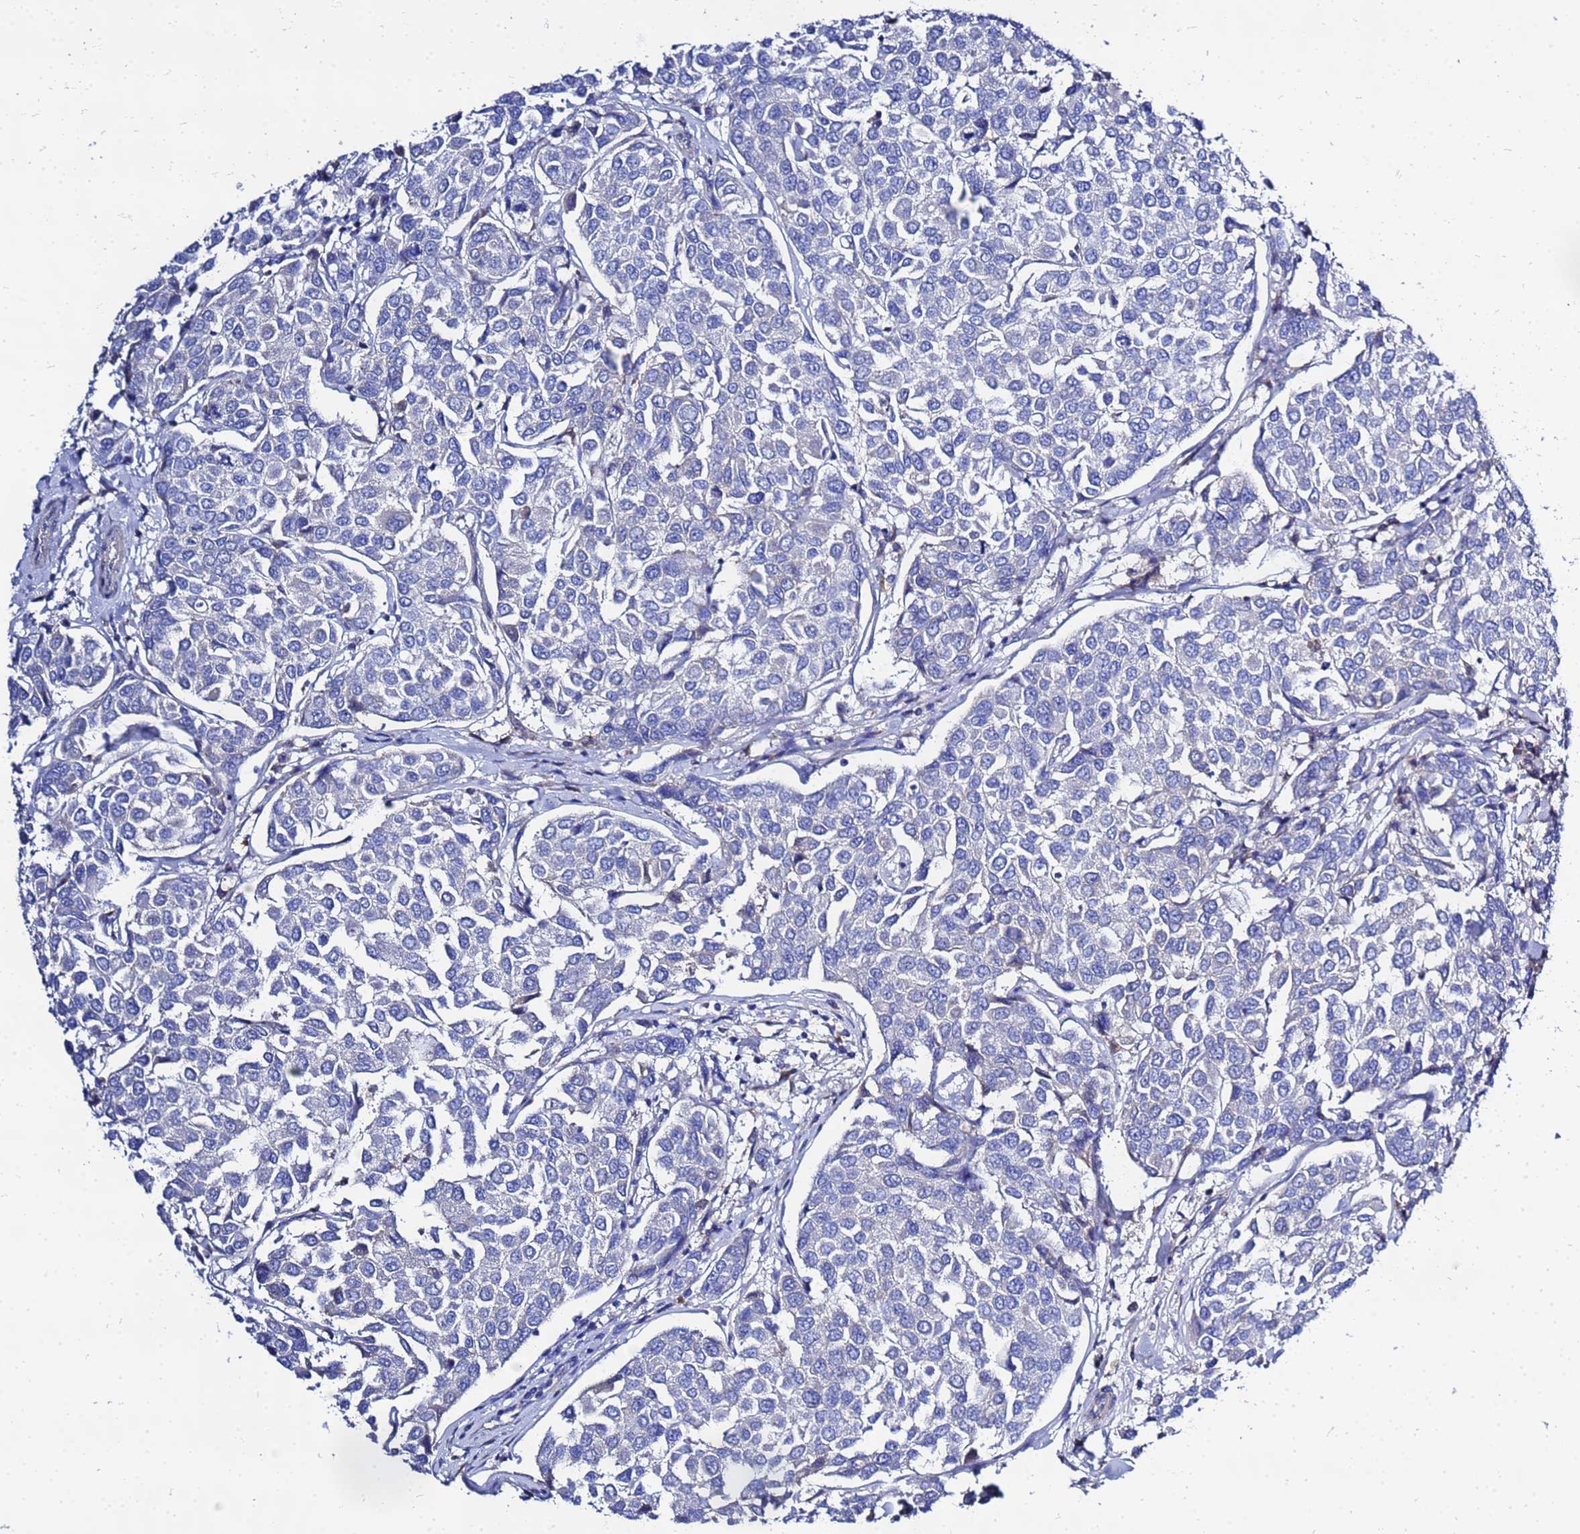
{"staining": {"intensity": "negative", "quantity": "none", "location": "none"}, "tissue": "breast cancer", "cell_type": "Tumor cells", "image_type": "cancer", "snomed": [{"axis": "morphology", "description": "Duct carcinoma"}, {"axis": "topography", "description": "Breast"}], "caption": "Immunohistochemical staining of breast intraductal carcinoma reveals no significant staining in tumor cells.", "gene": "FAHD2A", "patient": {"sex": "female", "age": 55}}